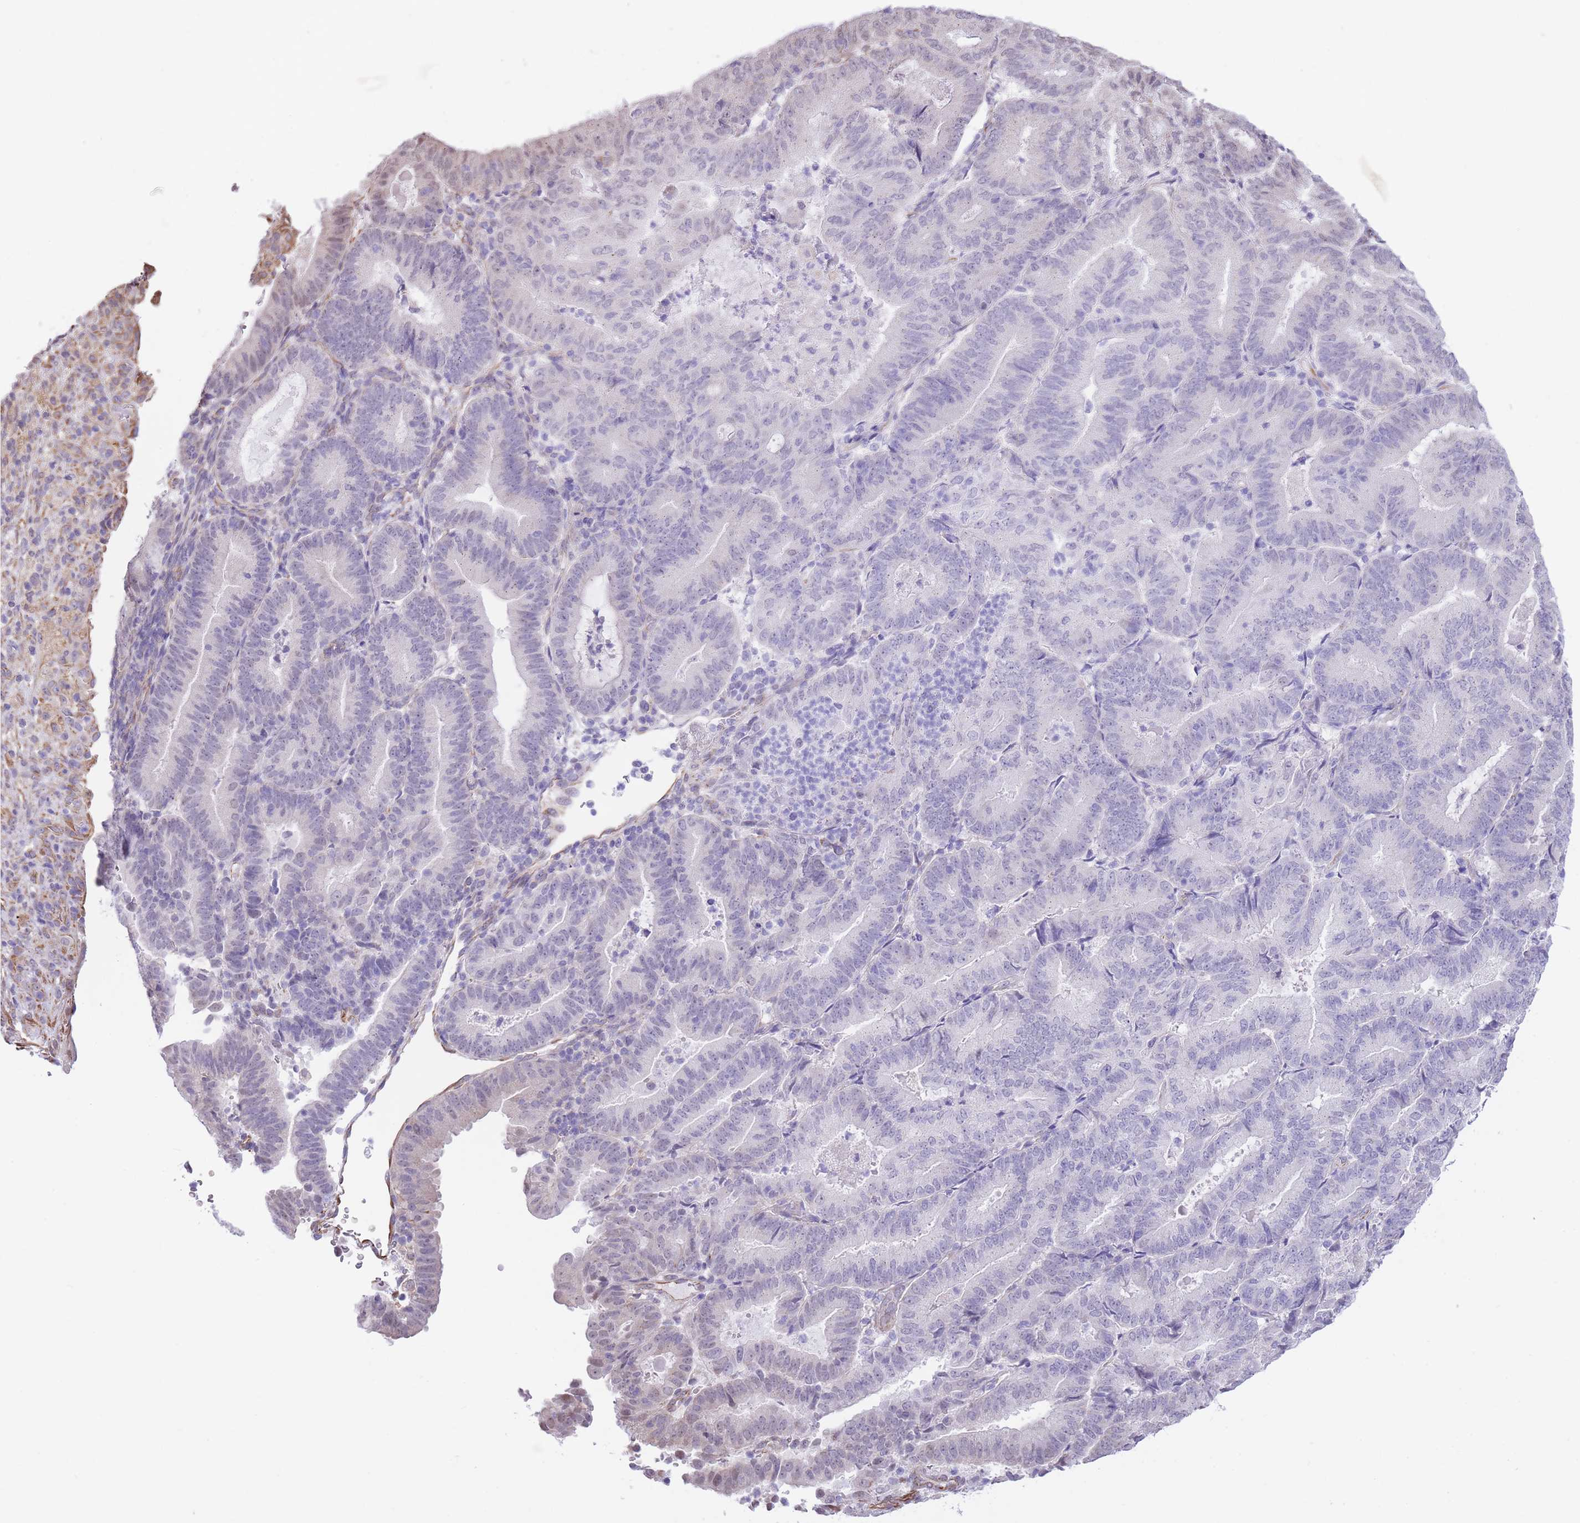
{"staining": {"intensity": "negative", "quantity": "none", "location": "none"}, "tissue": "endometrial cancer", "cell_type": "Tumor cells", "image_type": "cancer", "snomed": [{"axis": "morphology", "description": "Adenocarcinoma, NOS"}, {"axis": "topography", "description": "Endometrium"}], "caption": "Tumor cells are negative for brown protein staining in adenocarcinoma (endometrial).", "gene": "PSG8", "patient": {"sex": "female", "age": 70}}